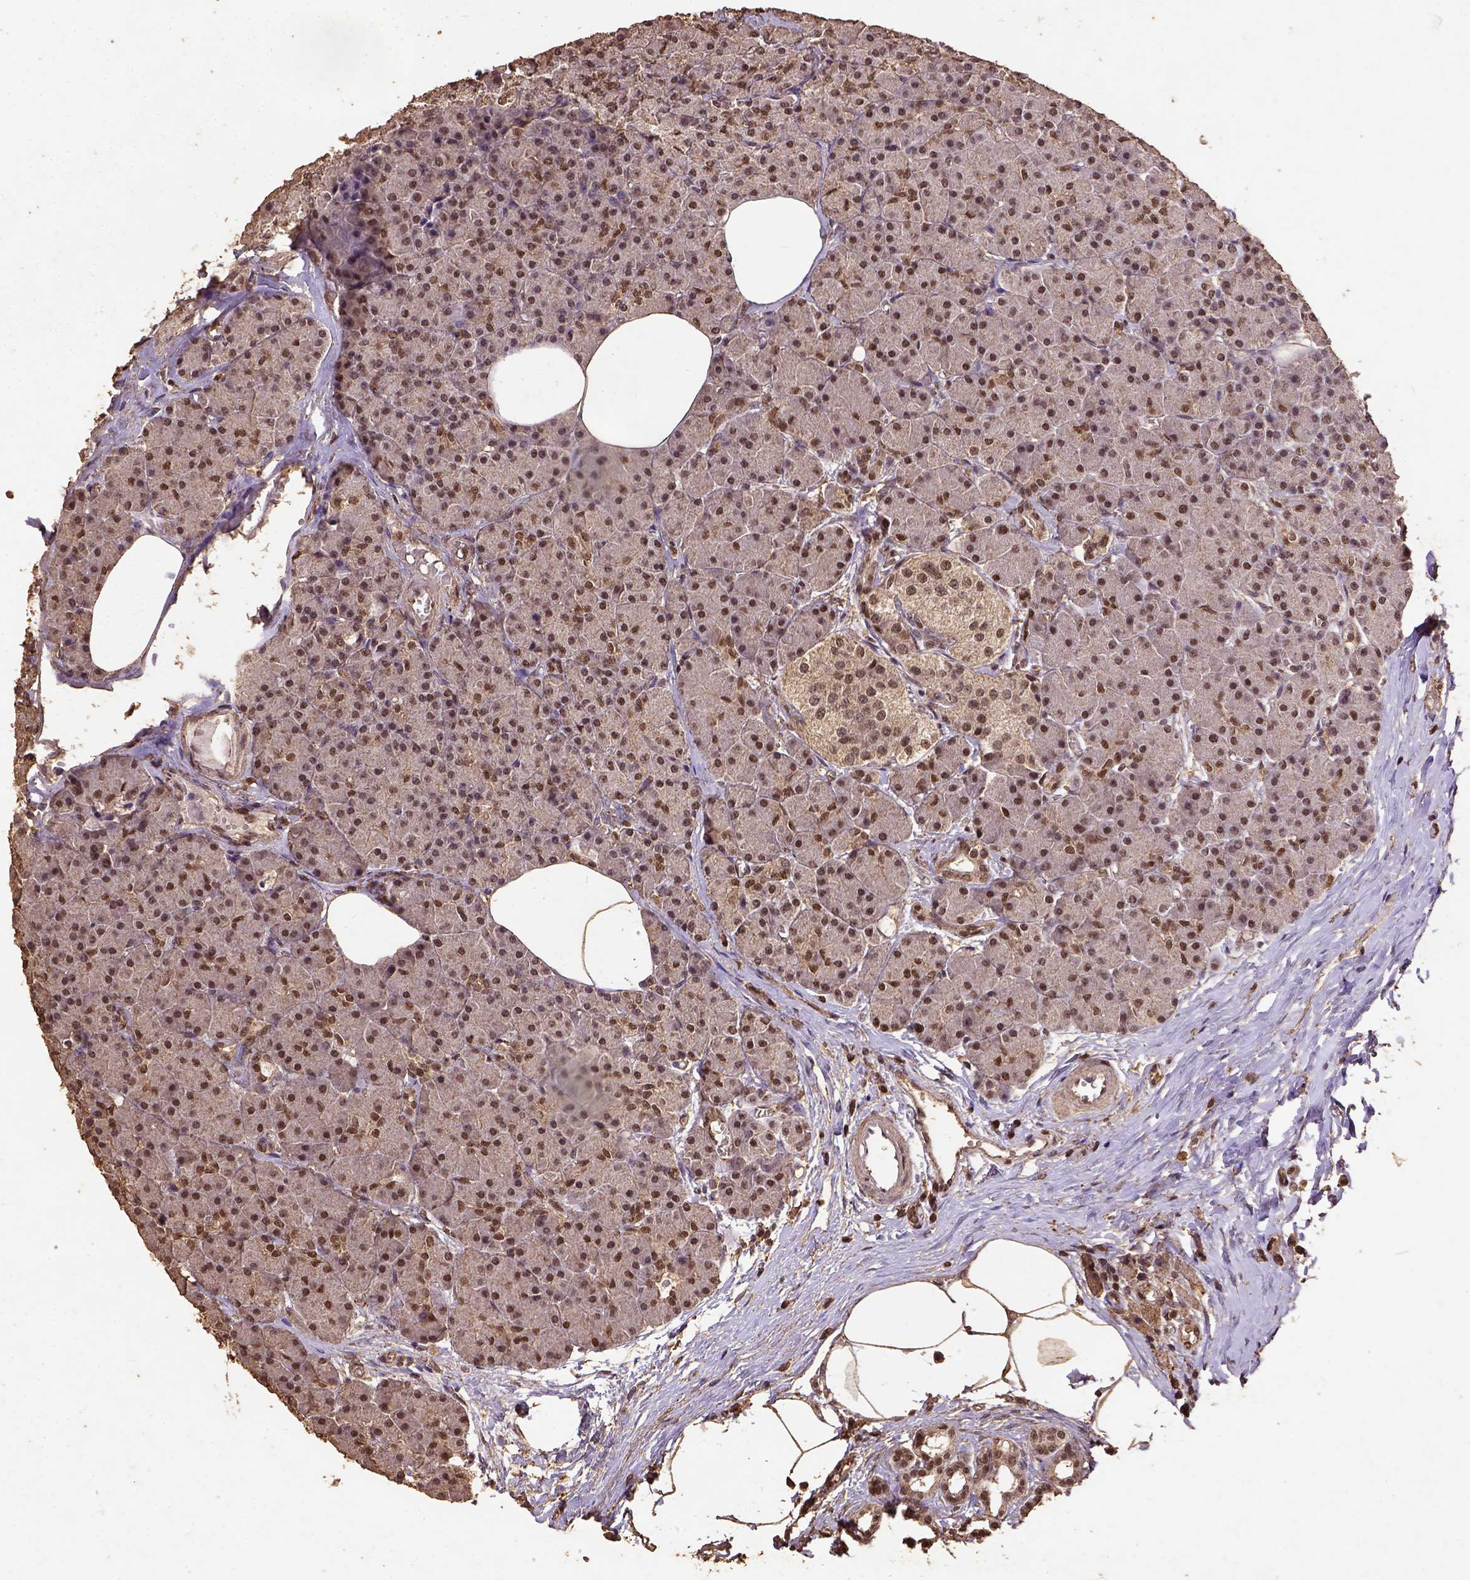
{"staining": {"intensity": "moderate", "quantity": ">75%", "location": "nuclear"}, "tissue": "pancreas", "cell_type": "Exocrine glandular cells", "image_type": "normal", "snomed": [{"axis": "morphology", "description": "Normal tissue, NOS"}, {"axis": "topography", "description": "Pancreas"}], "caption": "Moderate nuclear expression is seen in about >75% of exocrine glandular cells in normal pancreas. The staining was performed using DAB to visualize the protein expression in brown, while the nuclei were stained in blue with hematoxylin (Magnification: 20x).", "gene": "NACC1", "patient": {"sex": "female", "age": 45}}